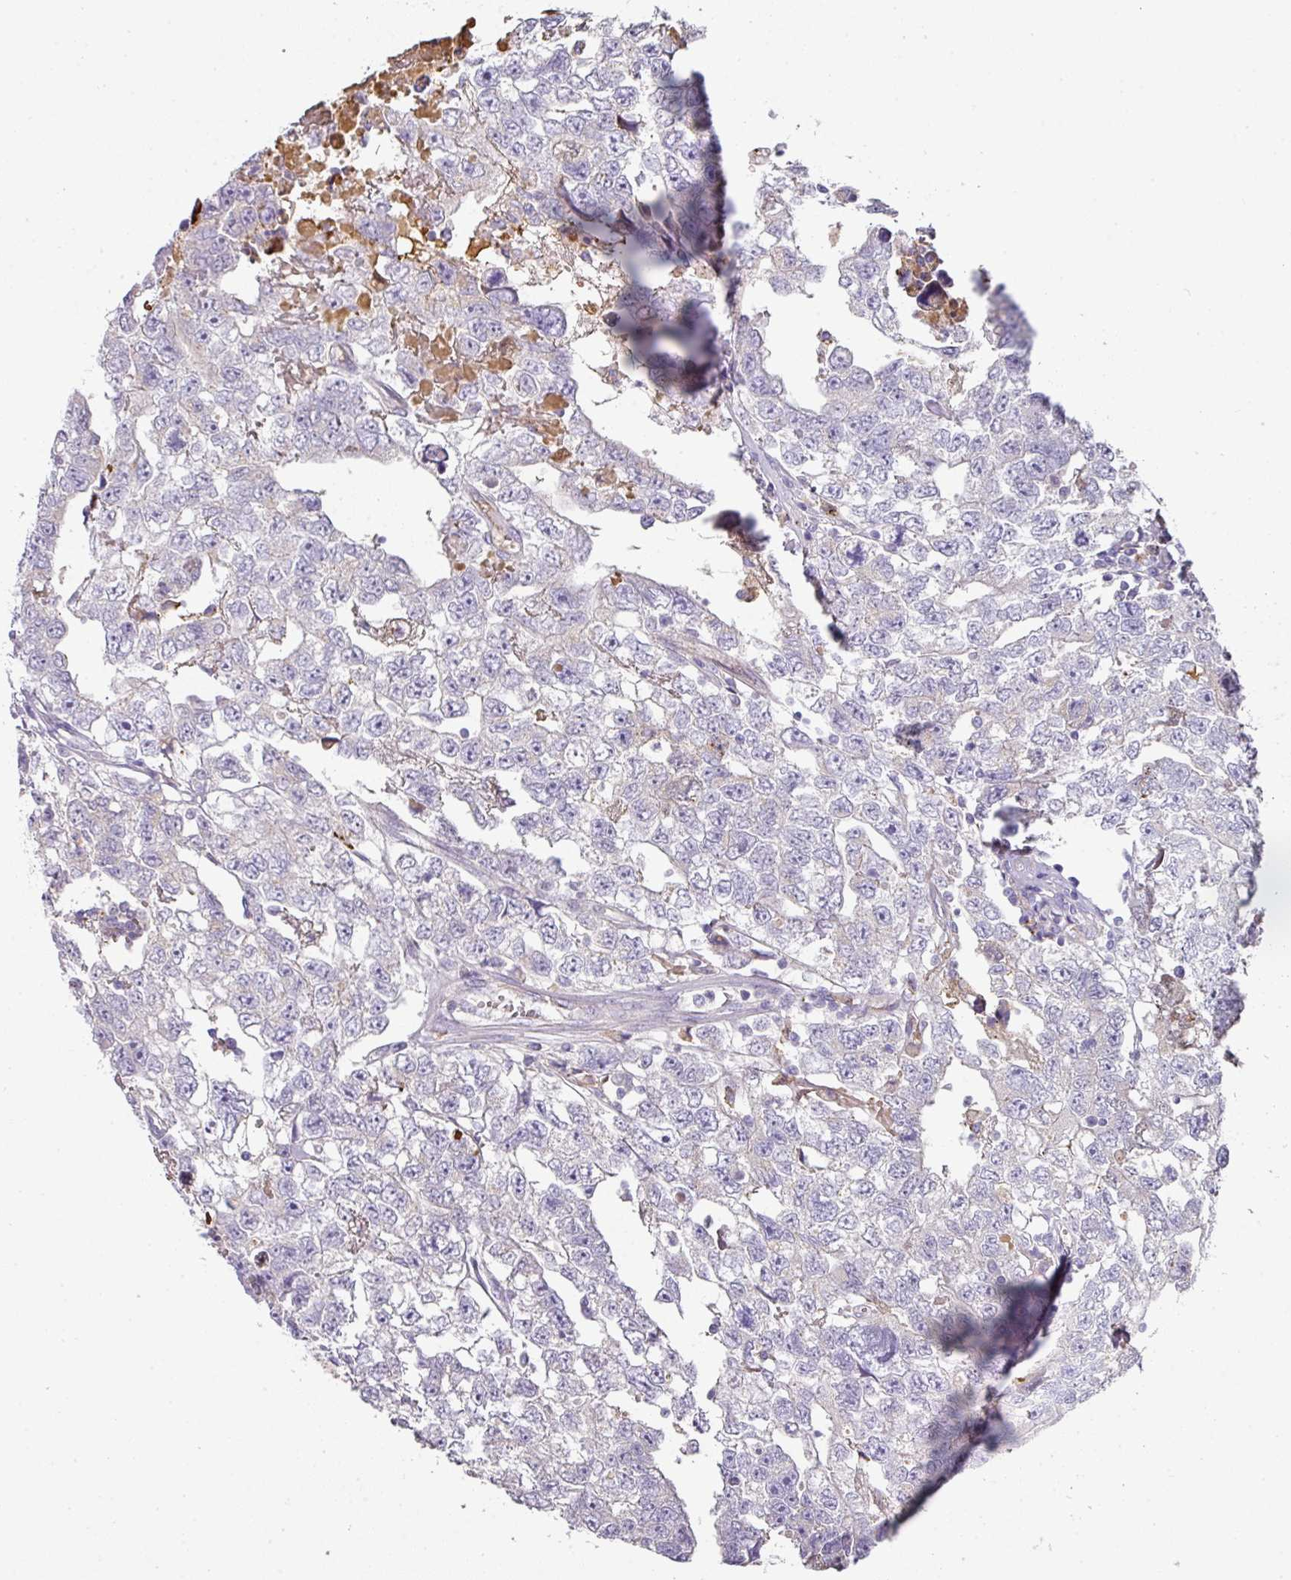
{"staining": {"intensity": "negative", "quantity": "none", "location": "none"}, "tissue": "testis cancer", "cell_type": "Tumor cells", "image_type": "cancer", "snomed": [{"axis": "morphology", "description": "Carcinoma, Embryonal, NOS"}, {"axis": "topography", "description": "Testis"}], "caption": "A photomicrograph of human testis cancer is negative for staining in tumor cells.", "gene": "CCZ1", "patient": {"sex": "male", "age": 22}}